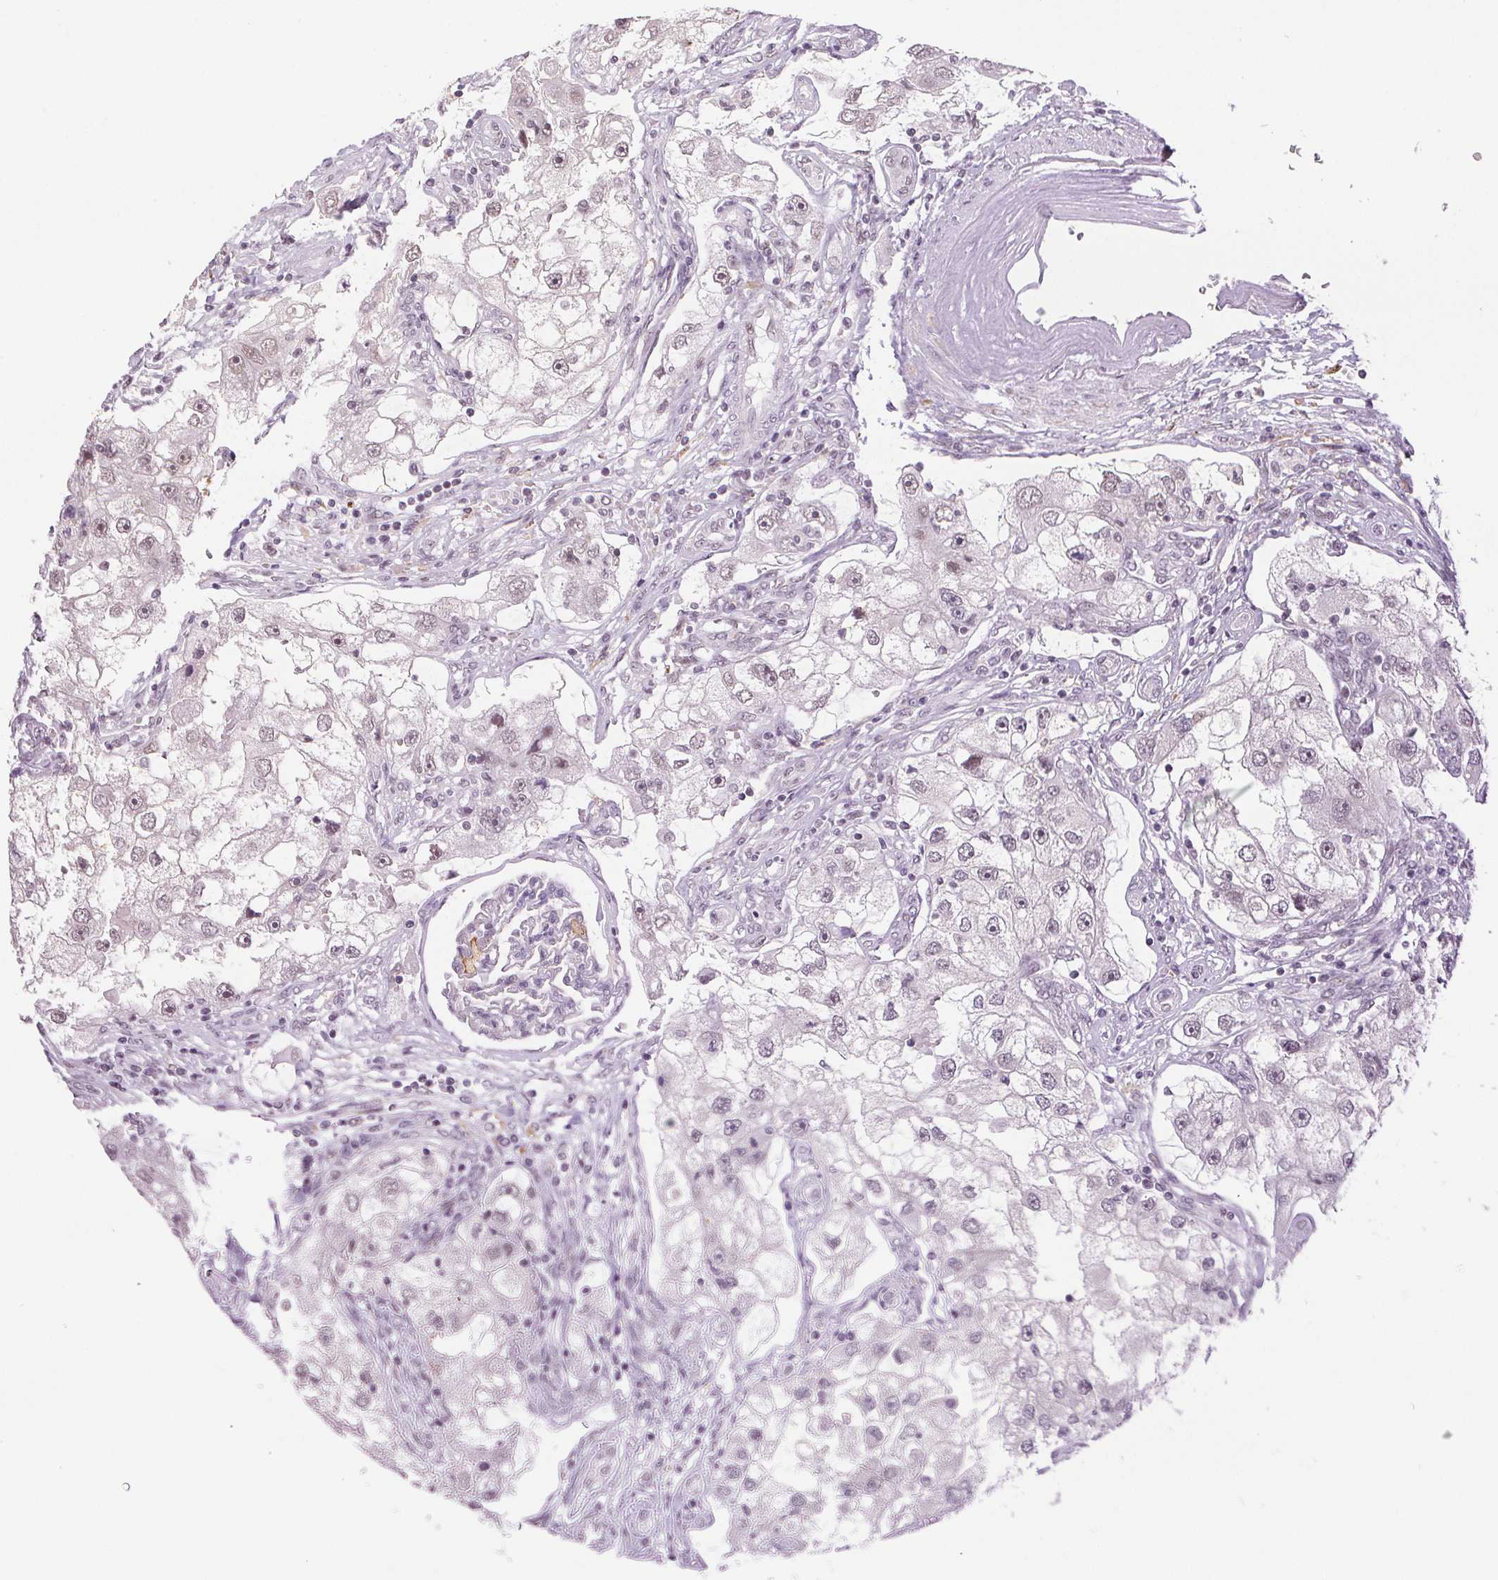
{"staining": {"intensity": "negative", "quantity": "none", "location": "none"}, "tissue": "renal cancer", "cell_type": "Tumor cells", "image_type": "cancer", "snomed": [{"axis": "morphology", "description": "Adenocarcinoma, NOS"}, {"axis": "topography", "description": "Kidney"}], "caption": "Human adenocarcinoma (renal) stained for a protein using immunohistochemistry (IHC) demonstrates no expression in tumor cells.", "gene": "PRPF18", "patient": {"sex": "male", "age": 63}}